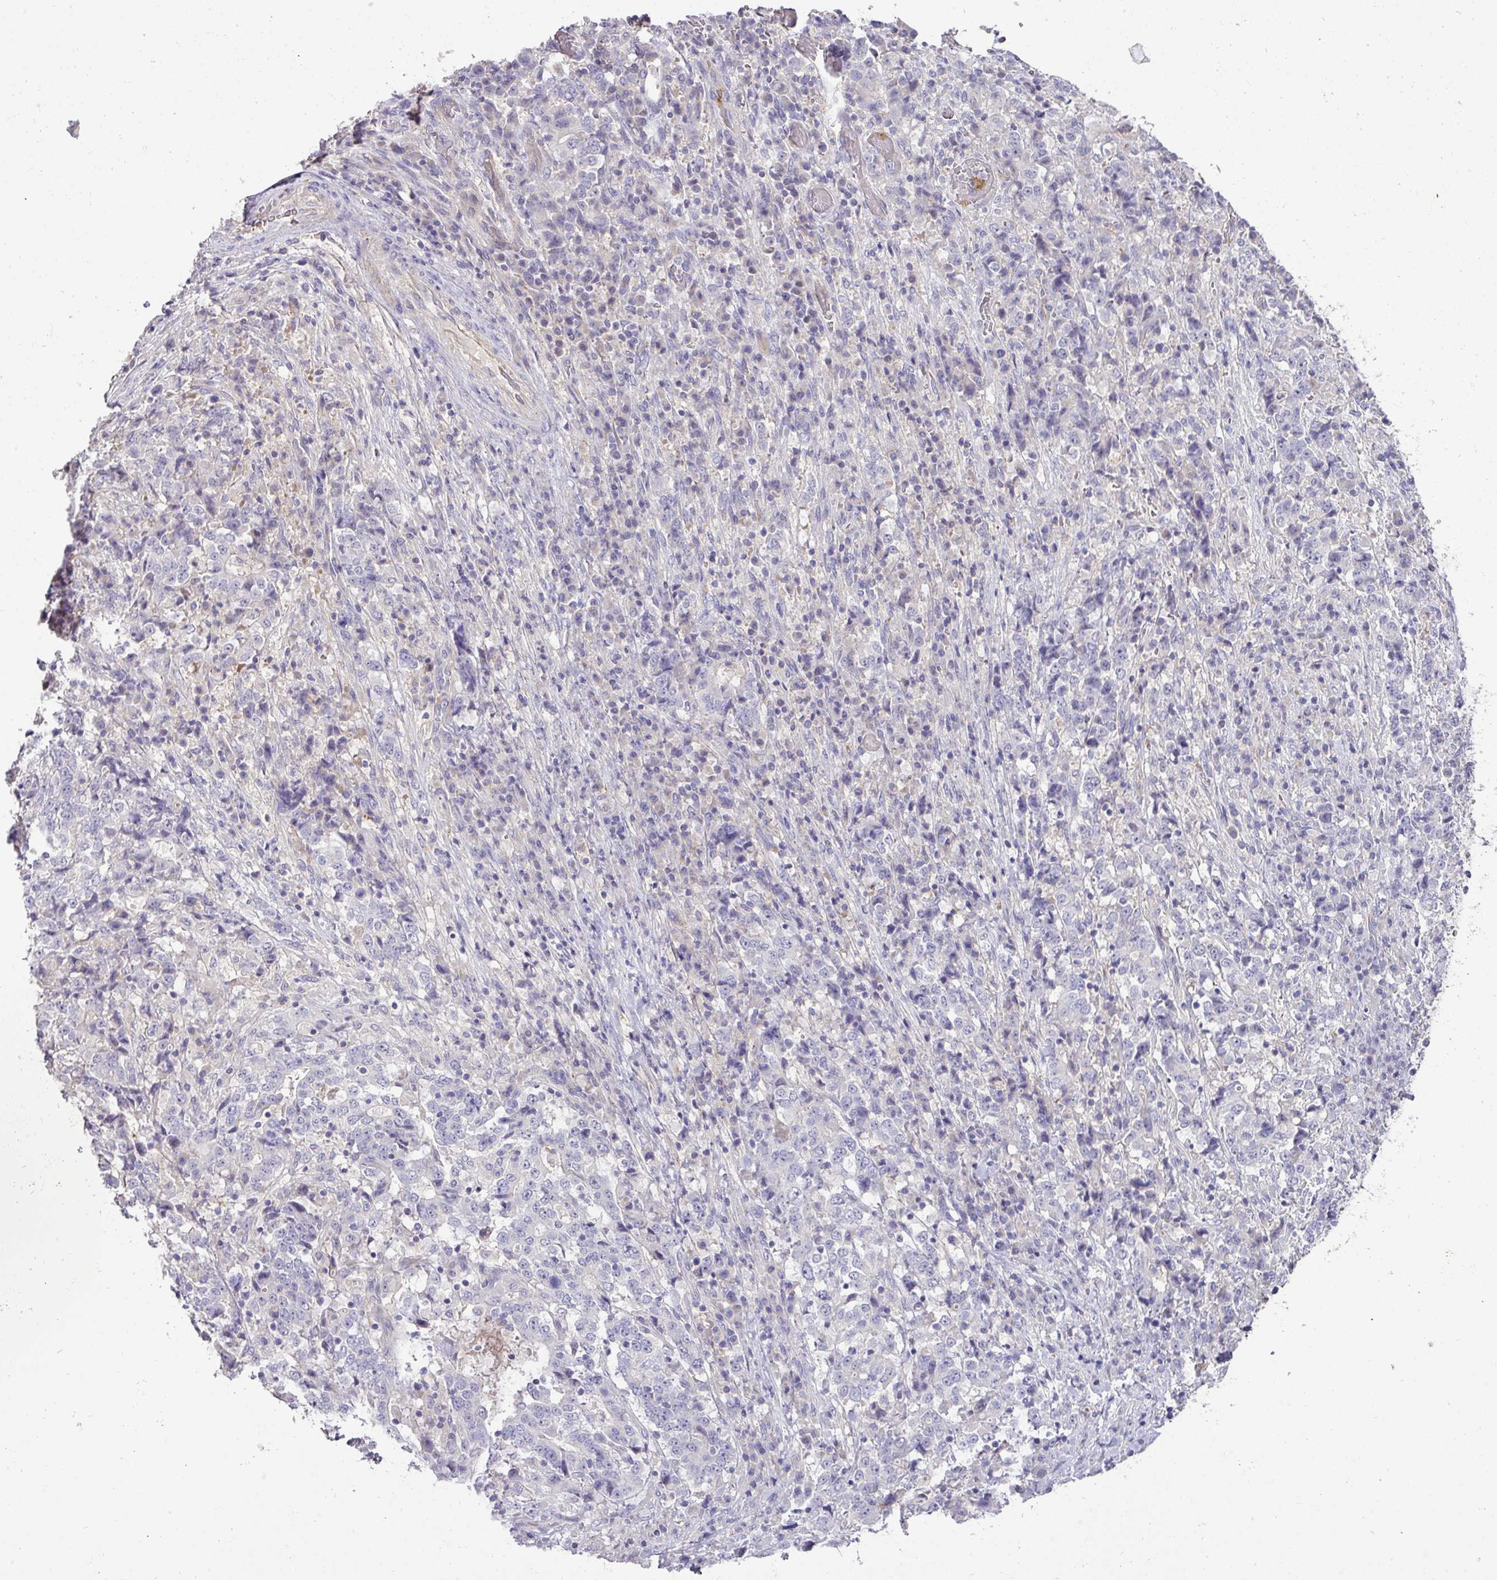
{"staining": {"intensity": "negative", "quantity": "none", "location": "none"}, "tissue": "stomach cancer", "cell_type": "Tumor cells", "image_type": "cancer", "snomed": [{"axis": "morphology", "description": "Normal tissue, NOS"}, {"axis": "morphology", "description": "Adenocarcinoma, NOS"}, {"axis": "topography", "description": "Stomach, upper"}, {"axis": "topography", "description": "Stomach"}], "caption": "Tumor cells show no significant protein staining in stomach adenocarcinoma.", "gene": "HOXC13", "patient": {"sex": "male", "age": 59}}